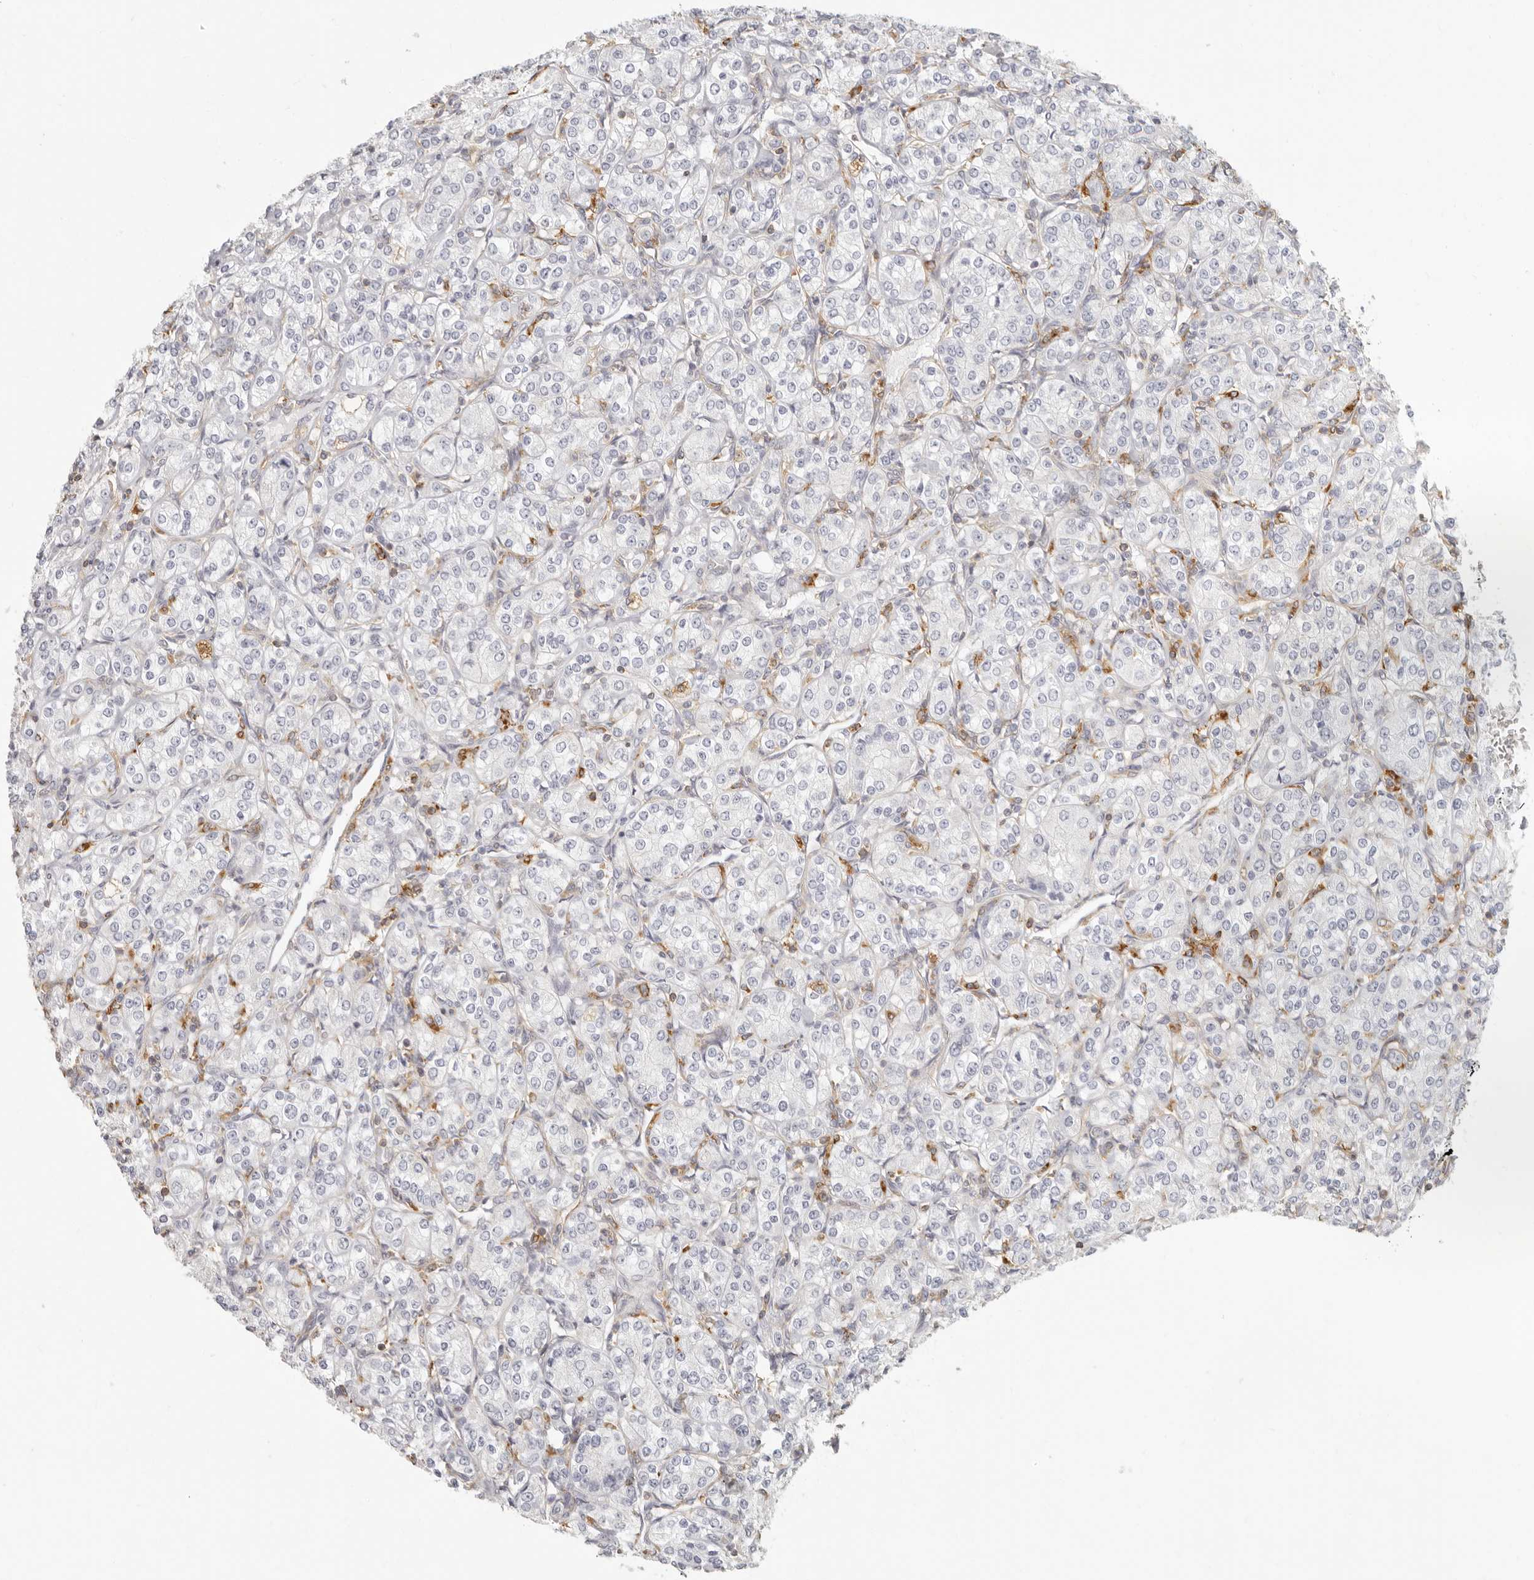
{"staining": {"intensity": "negative", "quantity": "none", "location": "none"}, "tissue": "renal cancer", "cell_type": "Tumor cells", "image_type": "cancer", "snomed": [{"axis": "morphology", "description": "Adenocarcinoma, NOS"}, {"axis": "topography", "description": "Kidney"}], "caption": "Tumor cells are negative for protein expression in human renal cancer (adenocarcinoma).", "gene": "NIBAN1", "patient": {"sex": "male", "age": 77}}